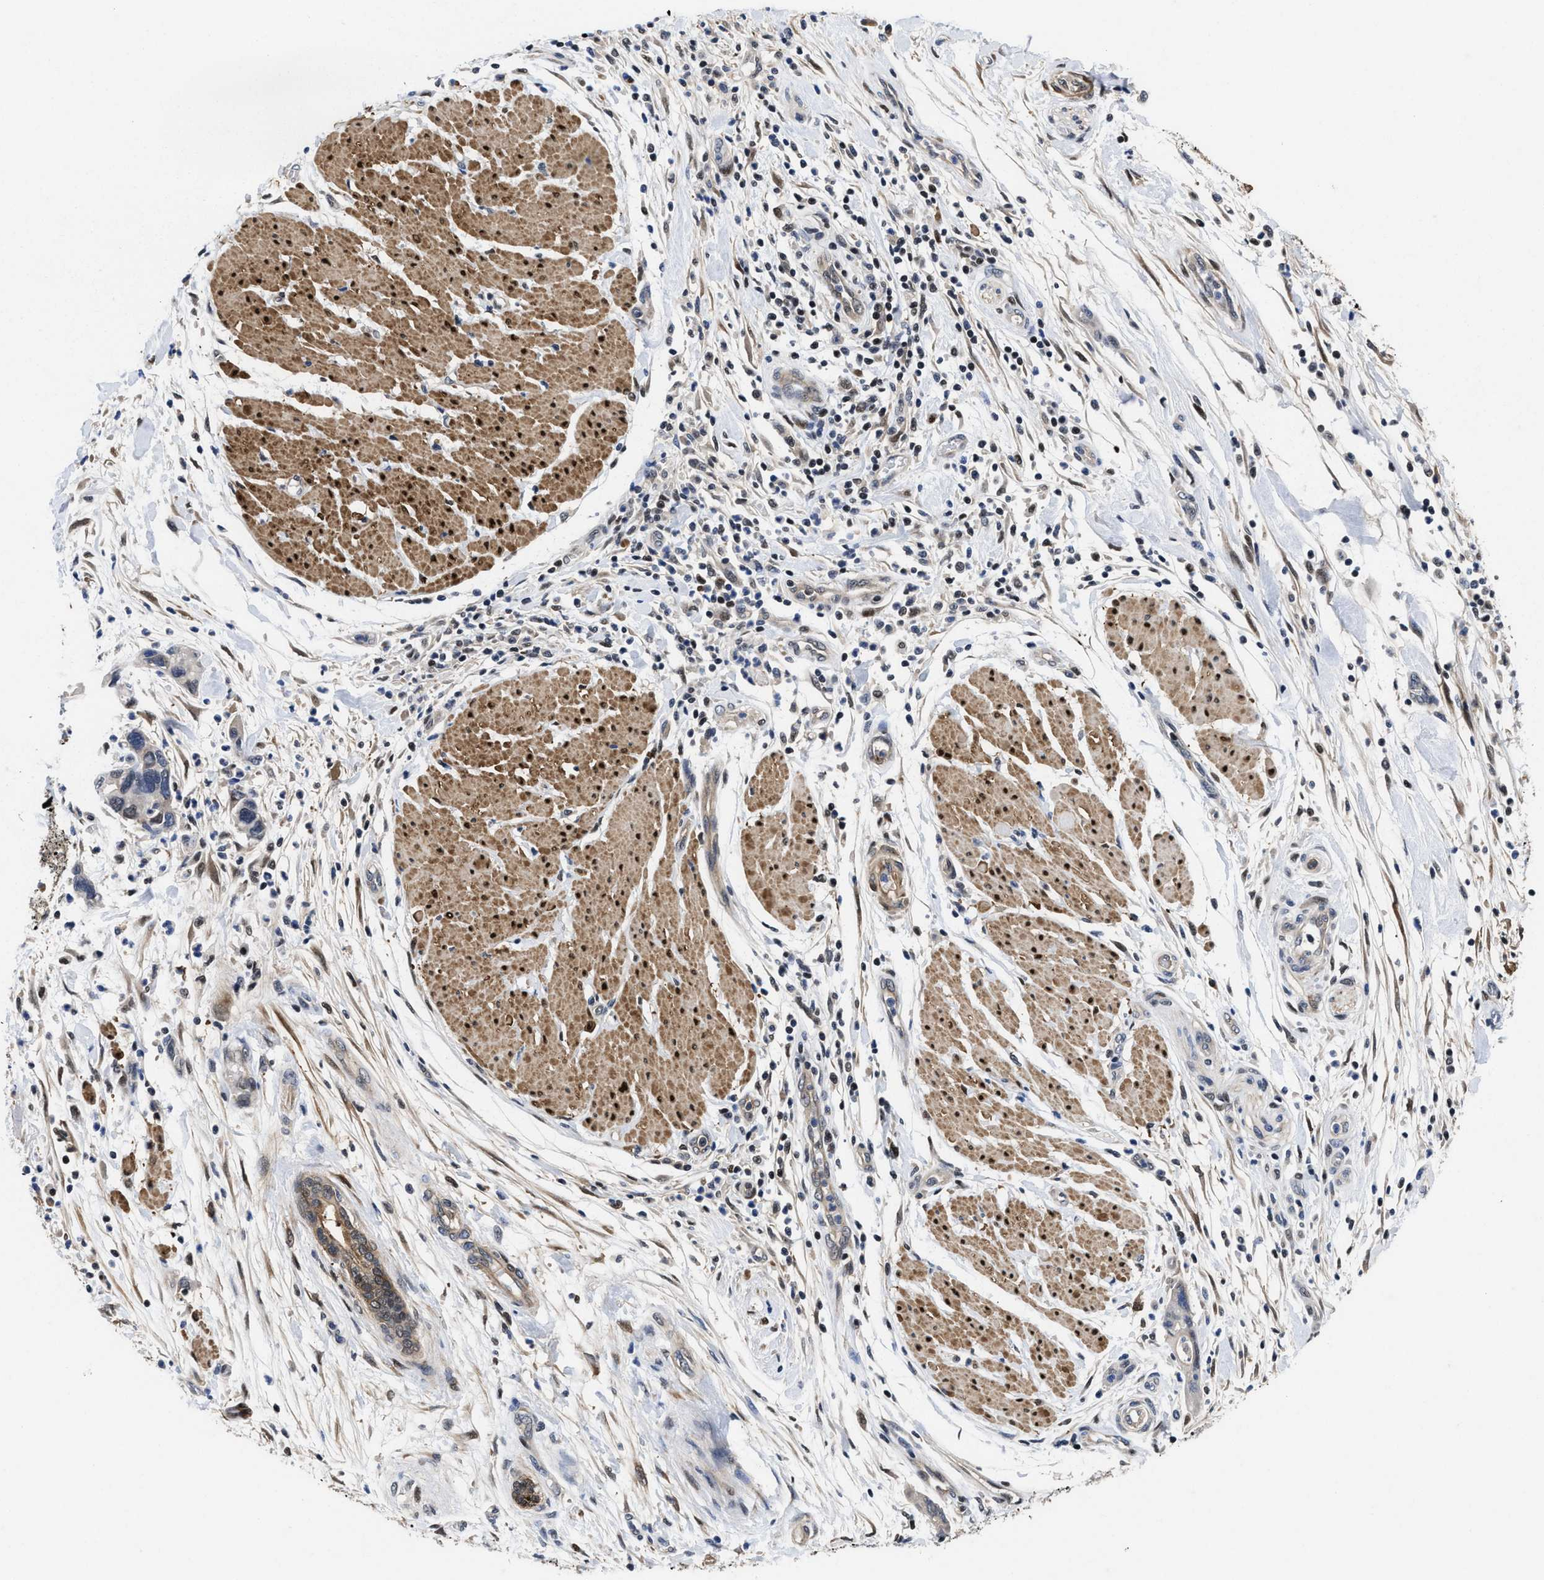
{"staining": {"intensity": "weak", "quantity": "<25%", "location": "cytoplasmic/membranous"}, "tissue": "pancreatic cancer", "cell_type": "Tumor cells", "image_type": "cancer", "snomed": [{"axis": "morphology", "description": "Normal tissue, NOS"}, {"axis": "morphology", "description": "Adenocarcinoma, NOS"}, {"axis": "topography", "description": "Pancreas"}], "caption": "High magnification brightfield microscopy of adenocarcinoma (pancreatic) stained with DAB (brown) and counterstained with hematoxylin (blue): tumor cells show no significant expression. (DAB (3,3'-diaminobenzidine) IHC with hematoxylin counter stain).", "gene": "KIF12", "patient": {"sex": "female", "age": 71}}